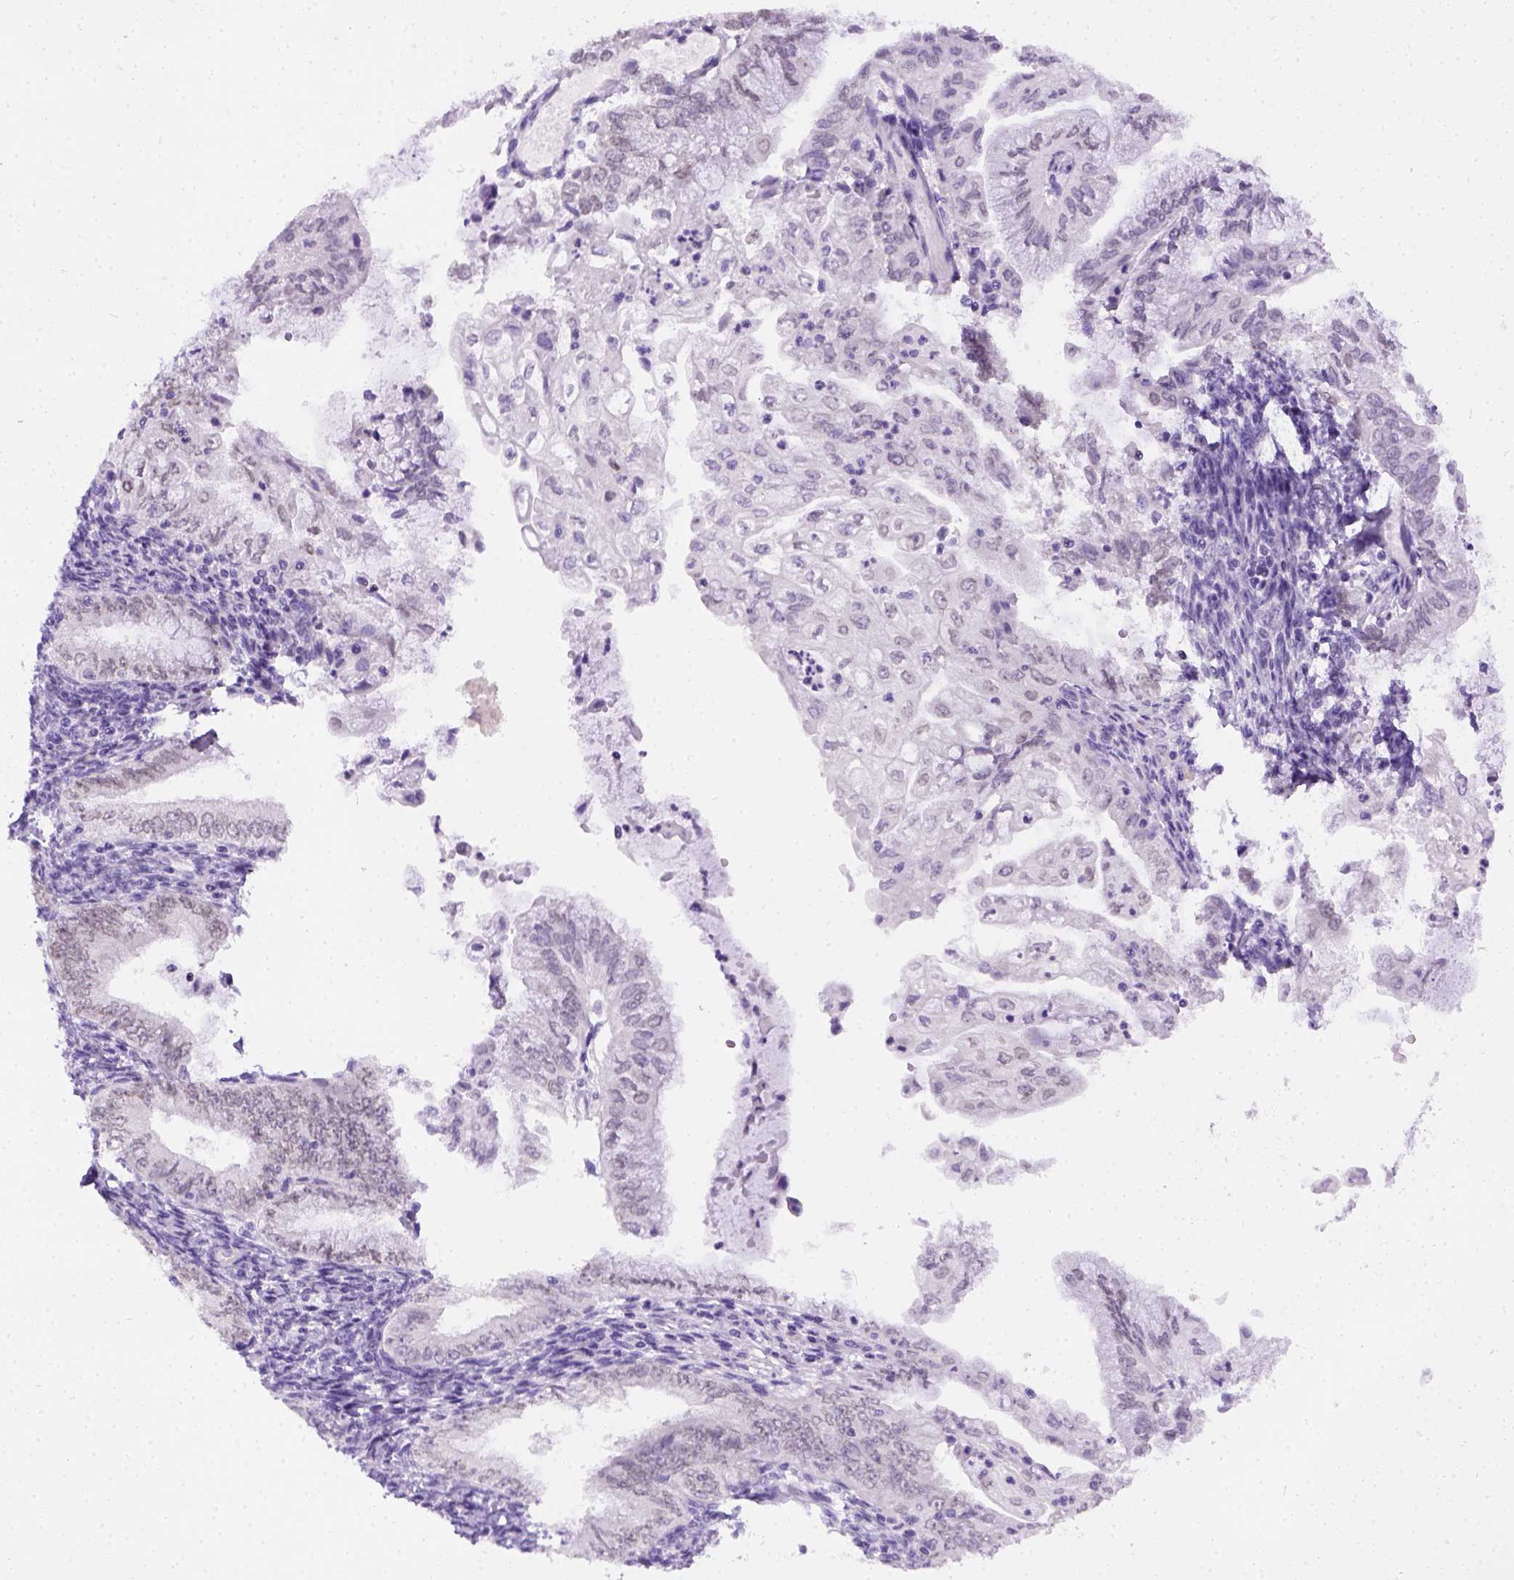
{"staining": {"intensity": "weak", "quantity": "25%-75%", "location": "nuclear"}, "tissue": "endometrial cancer", "cell_type": "Tumor cells", "image_type": "cancer", "snomed": [{"axis": "morphology", "description": "Adenocarcinoma, NOS"}, {"axis": "topography", "description": "Endometrium"}], "caption": "Immunohistochemical staining of endometrial cancer demonstrates low levels of weak nuclear positivity in approximately 25%-75% of tumor cells.", "gene": "FAM184B", "patient": {"sex": "female", "age": 55}}